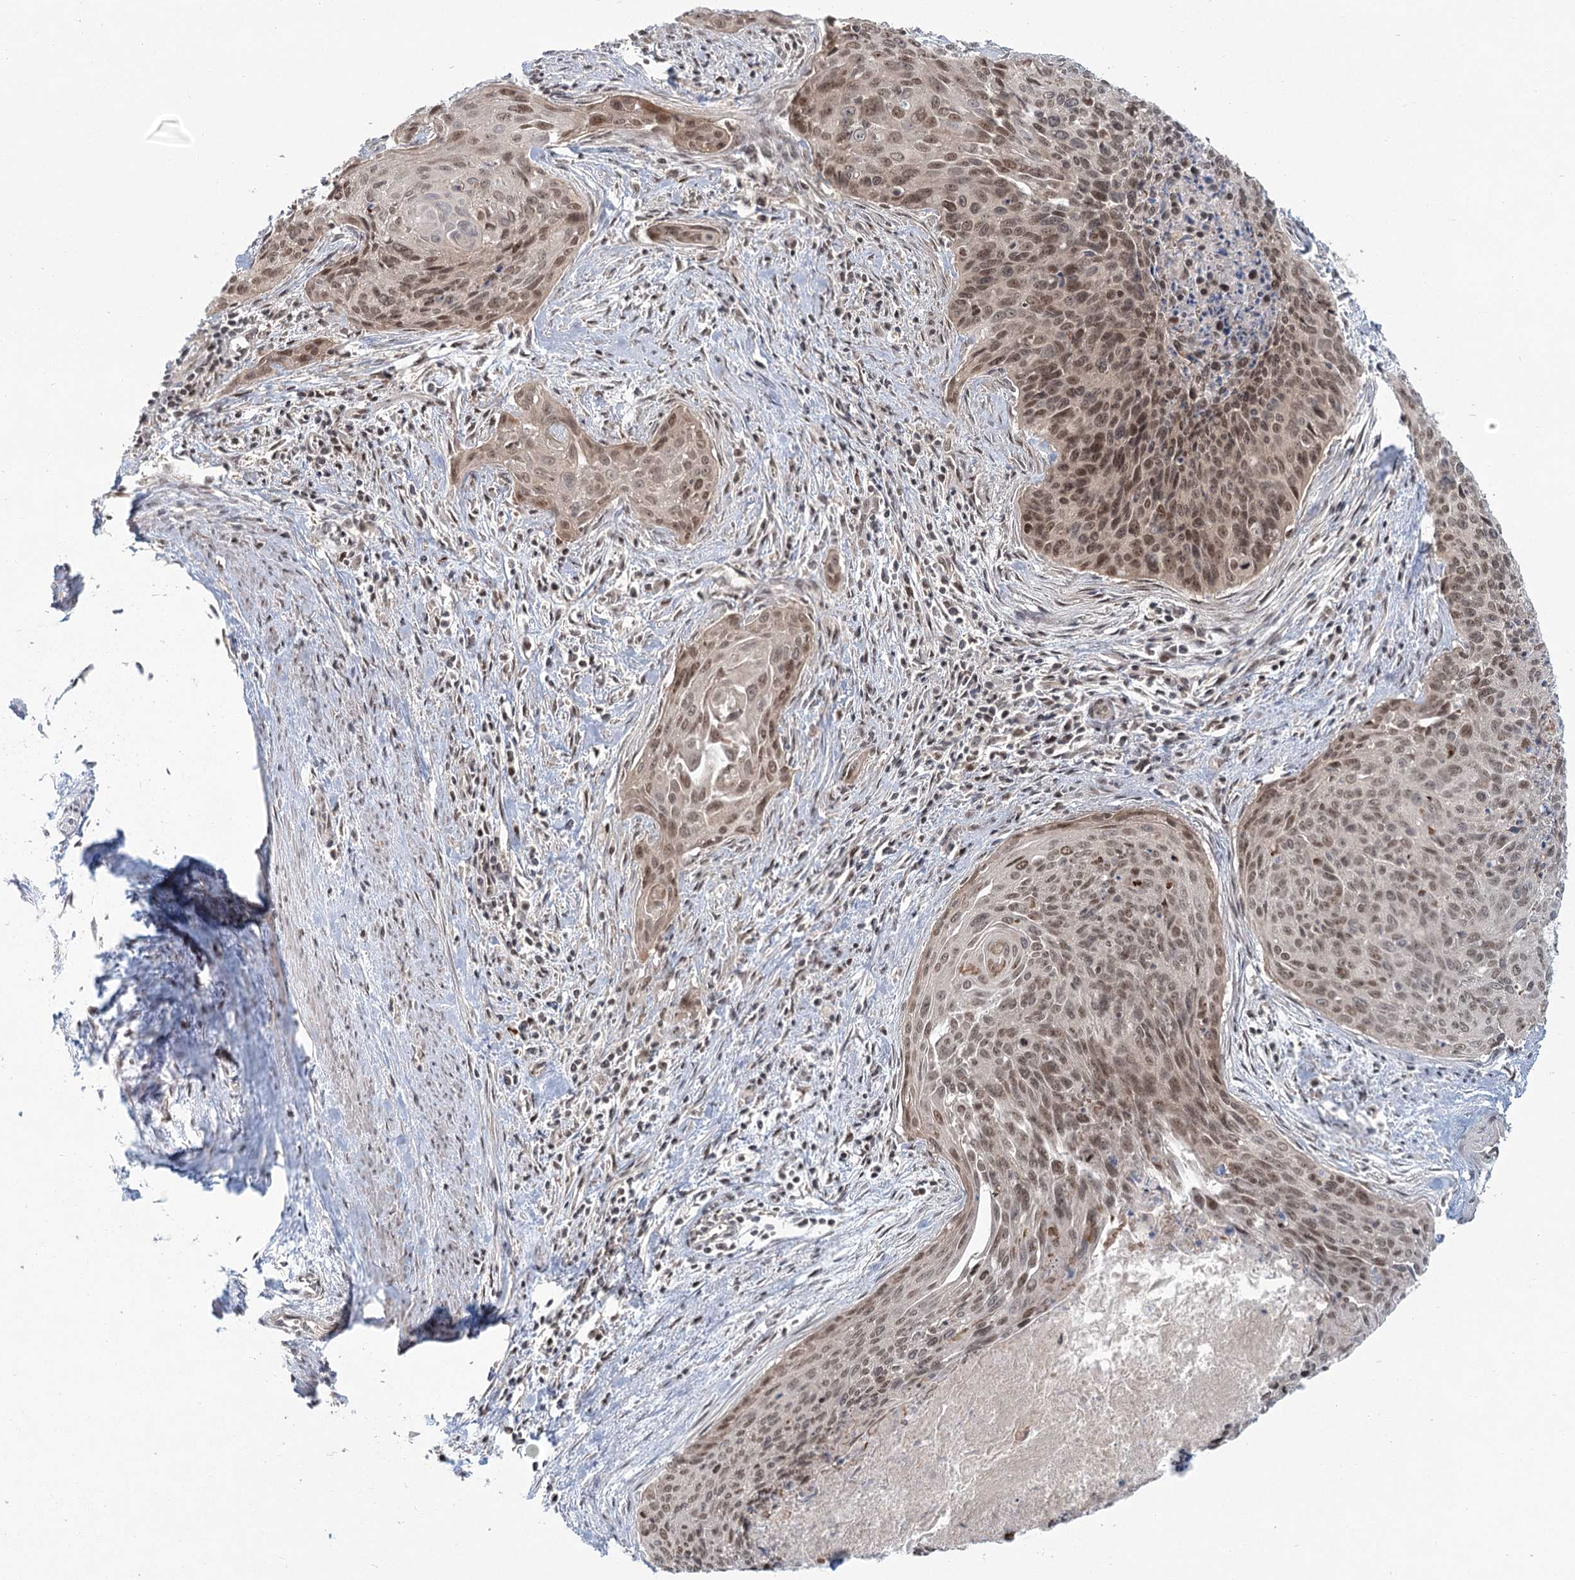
{"staining": {"intensity": "moderate", "quantity": ">75%", "location": "nuclear"}, "tissue": "cervical cancer", "cell_type": "Tumor cells", "image_type": "cancer", "snomed": [{"axis": "morphology", "description": "Squamous cell carcinoma, NOS"}, {"axis": "topography", "description": "Cervix"}], "caption": "Tumor cells reveal medium levels of moderate nuclear expression in approximately >75% of cells in cervical cancer (squamous cell carcinoma).", "gene": "R3HCC1L", "patient": {"sex": "female", "age": 55}}